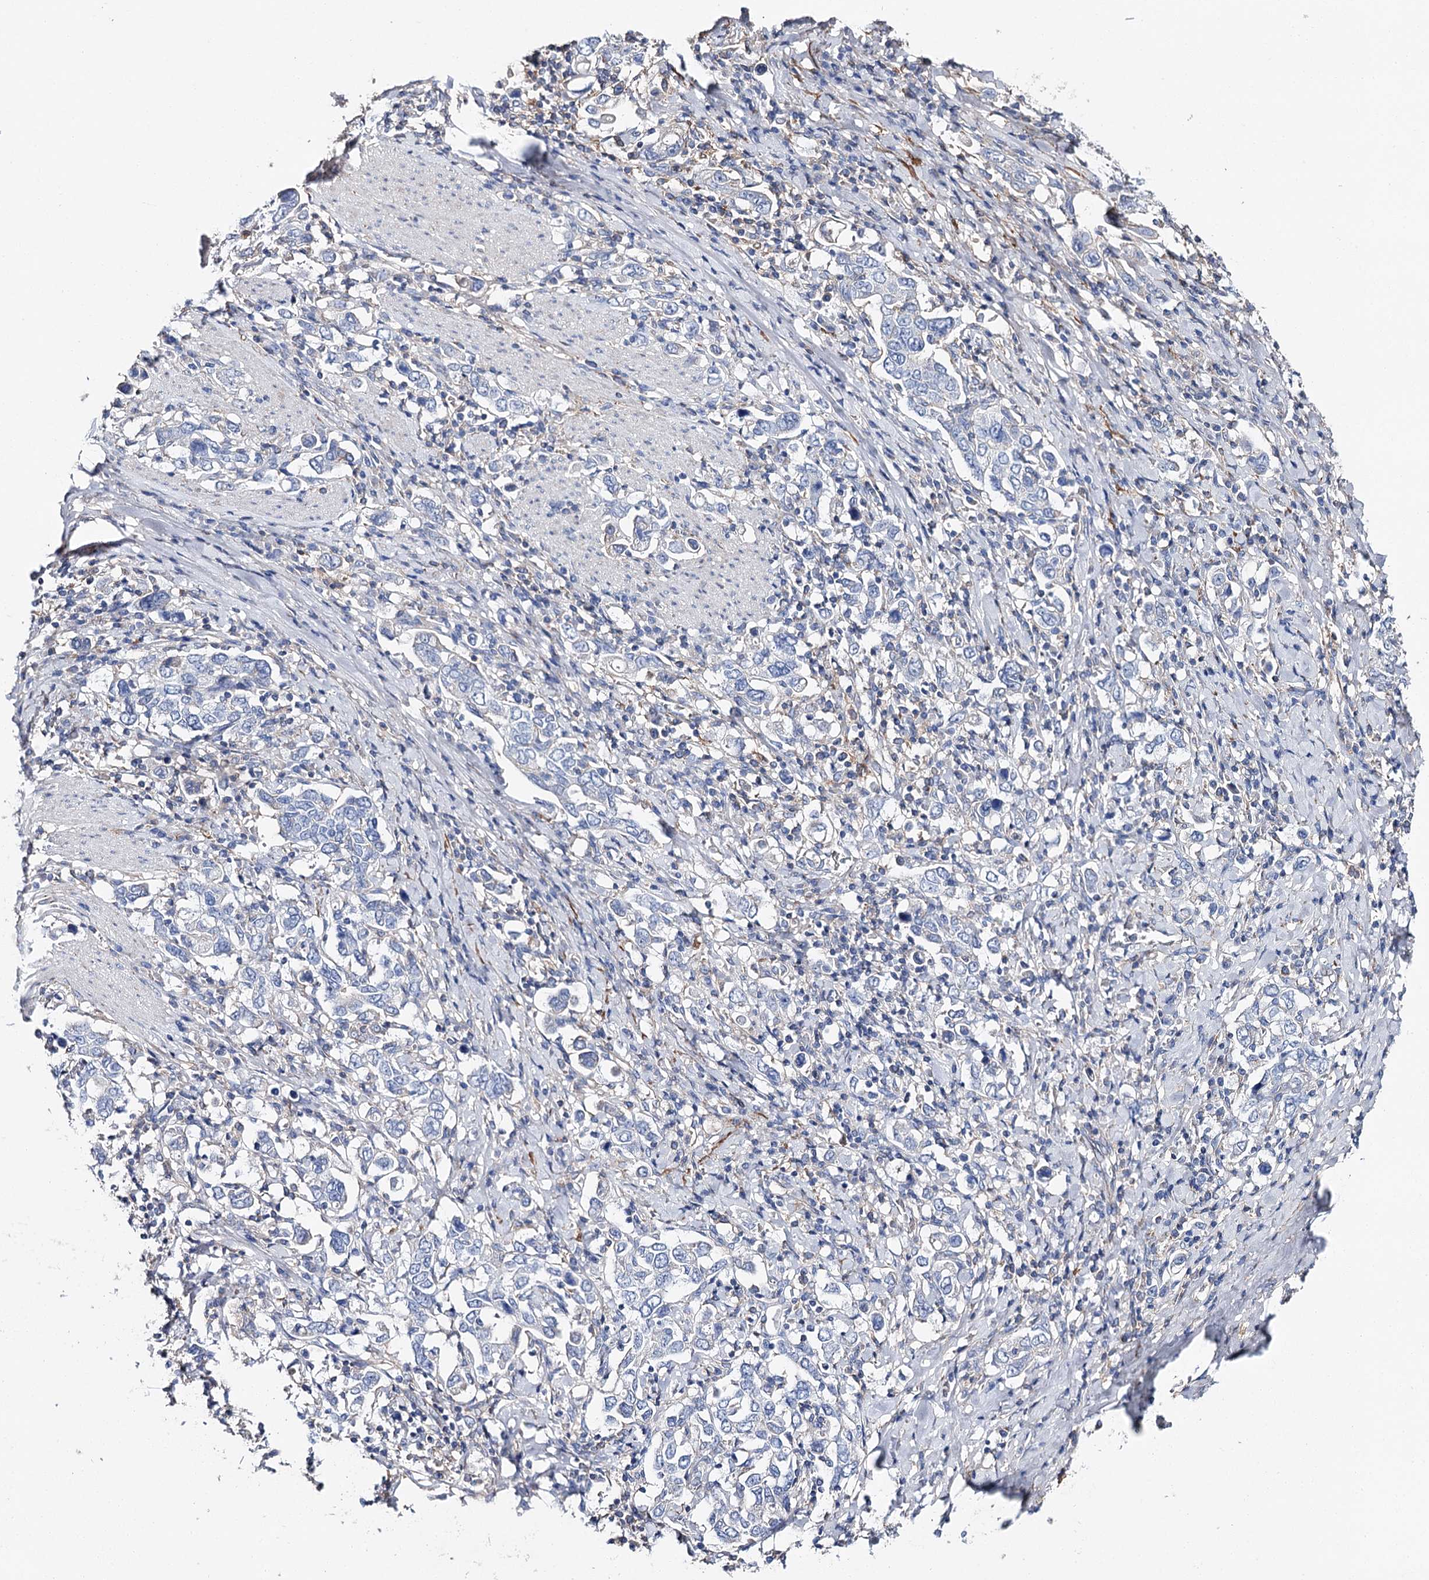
{"staining": {"intensity": "negative", "quantity": "none", "location": "none"}, "tissue": "stomach cancer", "cell_type": "Tumor cells", "image_type": "cancer", "snomed": [{"axis": "morphology", "description": "Adenocarcinoma, NOS"}, {"axis": "topography", "description": "Stomach, upper"}], "caption": "High power microscopy image of an immunohistochemistry photomicrograph of stomach cancer, revealing no significant positivity in tumor cells.", "gene": "EPYC", "patient": {"sex": "male", "age": 62}}